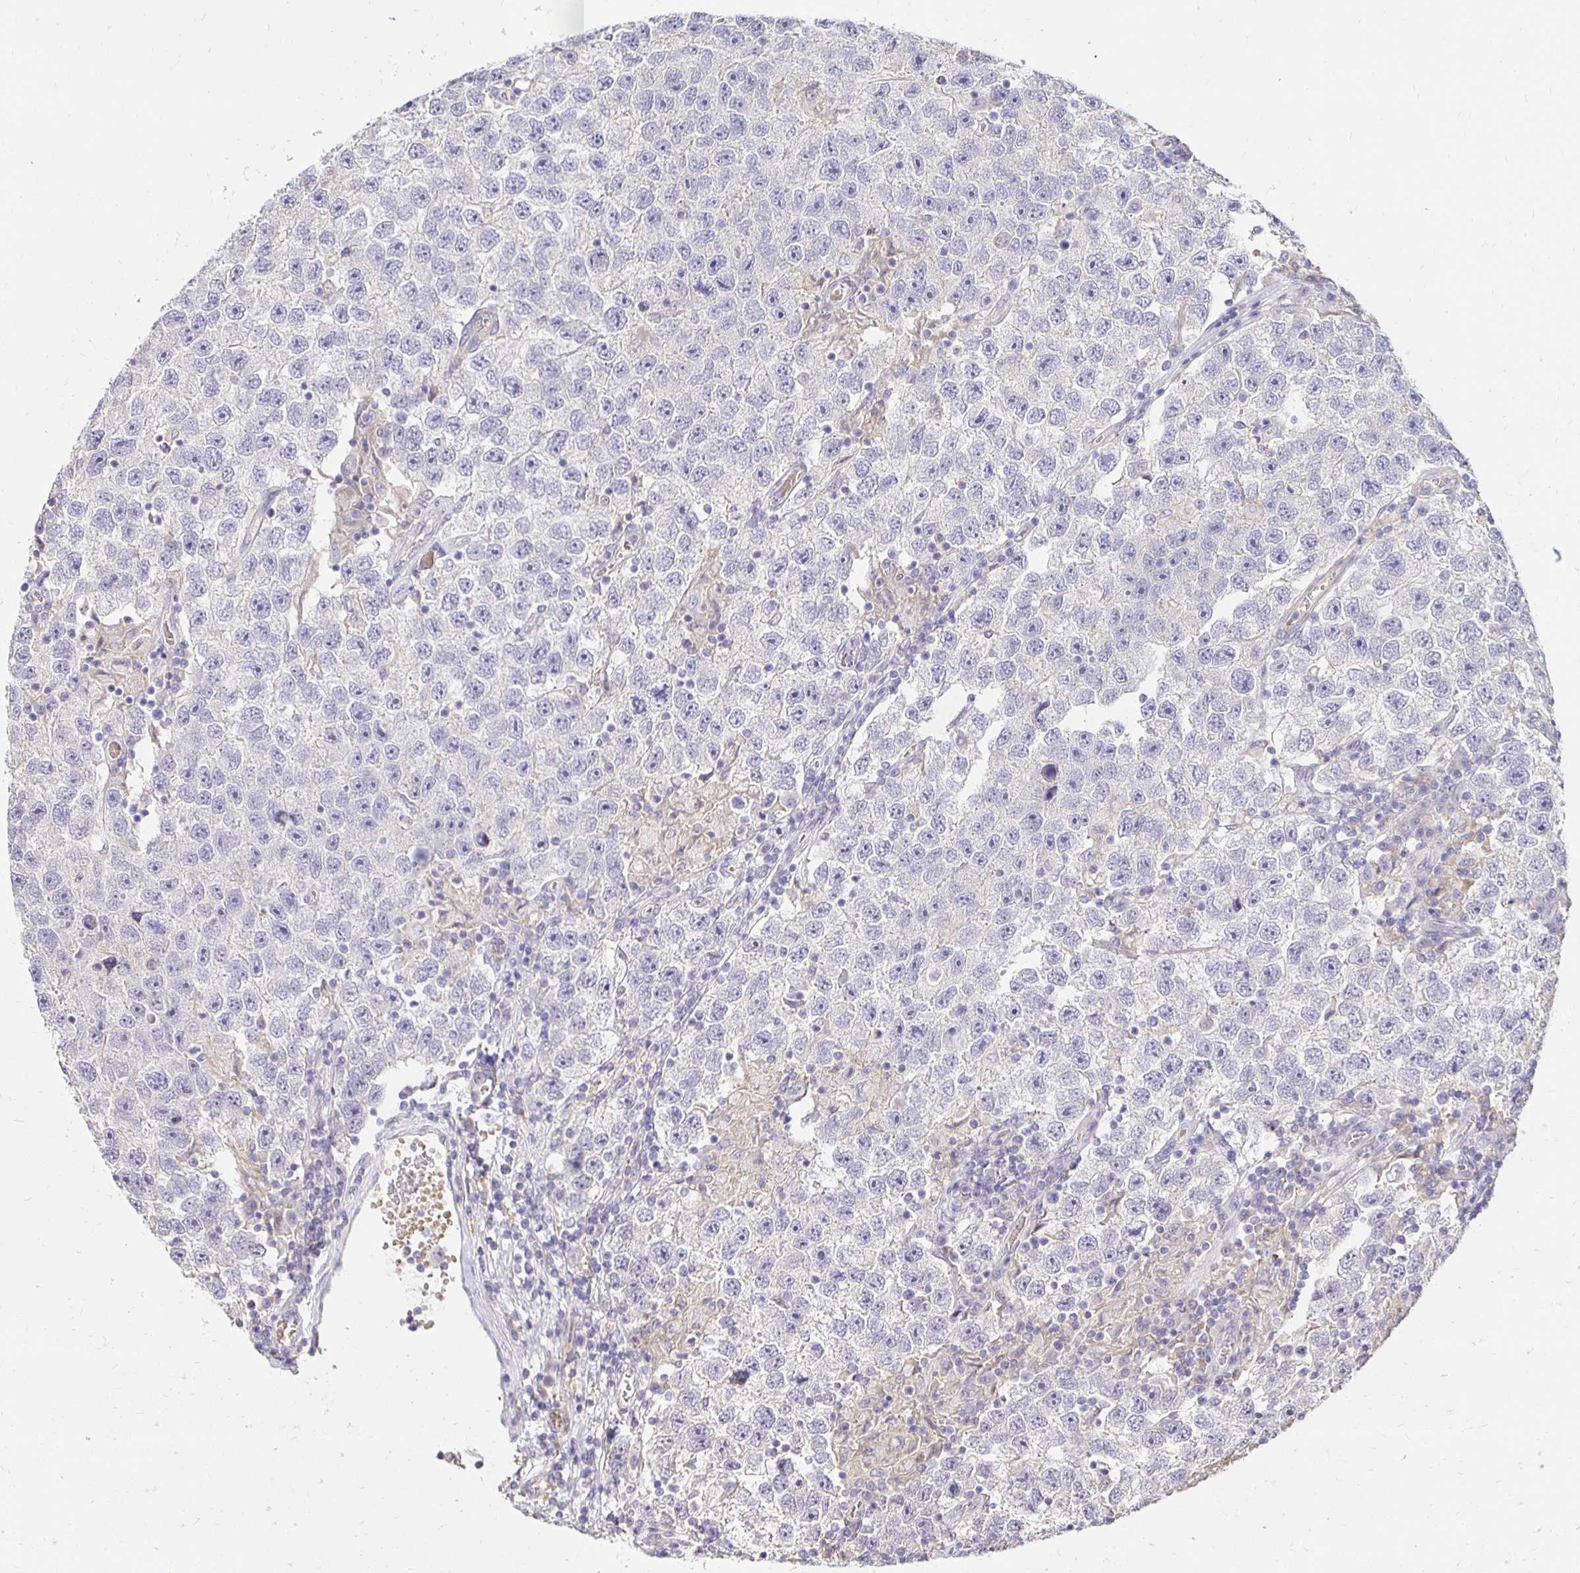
{"staining": {"intensity": "negative", "quantity": "none", "location": "none"}, "tissue": "testis cancer", "cell_type": "Tumor cells", "image_type": "cancer", "snomed": [{"axis": "morphology", "description": "Seminoma, NOS"}, {"axis": "topography", "description": "Testis"}], "caption": "This image is of testis seminoma stained with immunohistochemistry to label a protein in brown with the nuclei are counter-stained blue. There is no staining in tumor cells.", "gene": "PNPLA3", "patient": {"sex": "male", "age": 26}}